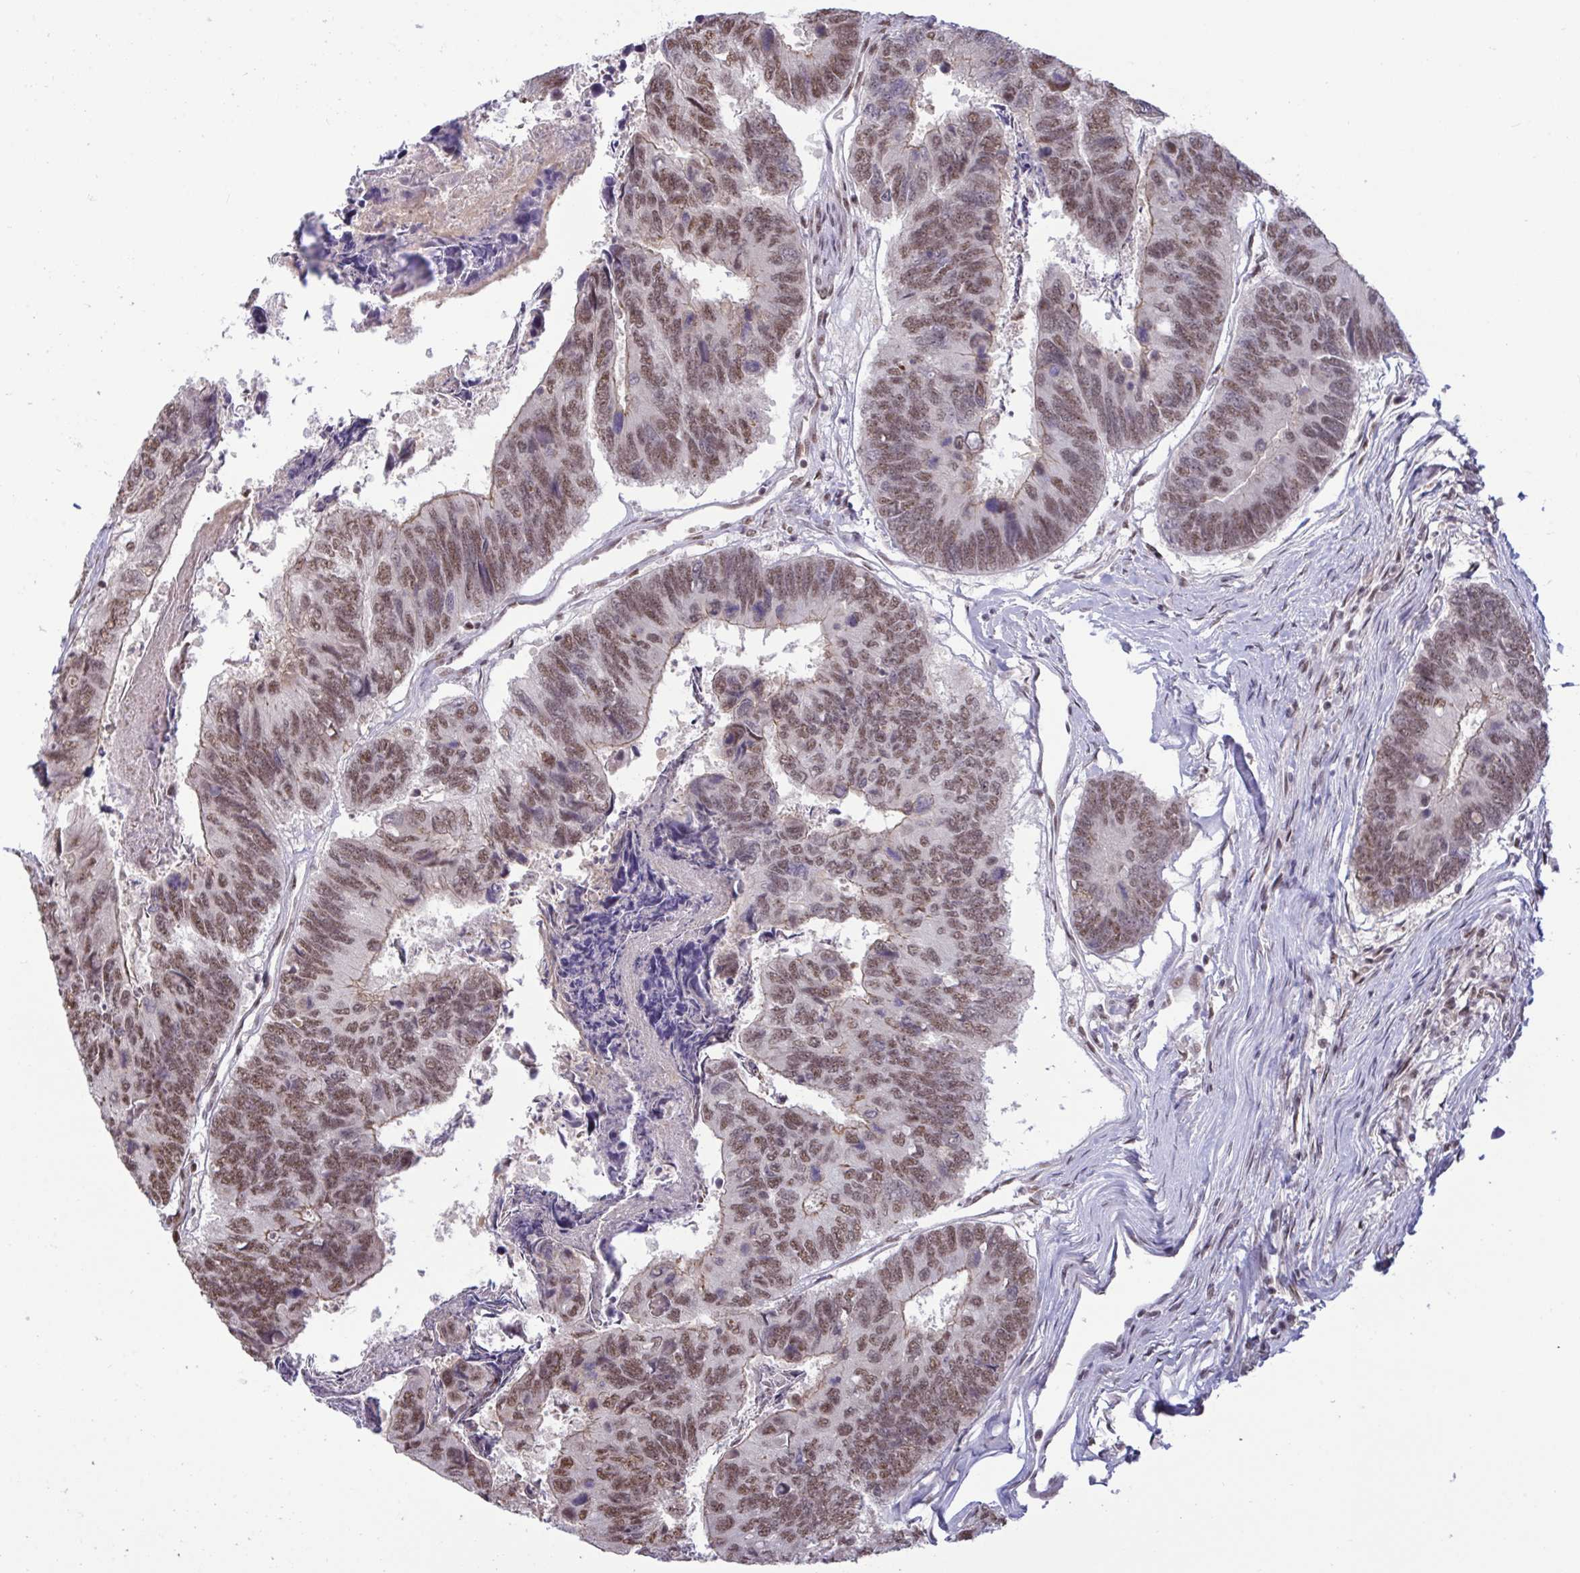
{"staining": {"intensity": "moderate", "quantity": ">75%", "location": "cytoplasmic/membranous,nuclear"}, "tissue": "colorectal cancer", "cell_type": "Tumor cells", "image_type": "cancer", "snomed": [{"axis": "morphology", "description": "Adenocarcinoma, NOS"}, {"axis": "topography", "description": "Colon"}], "caption": "Brown immunohistochemical staining in human colorectal cancer shows moderate cytoplasmic/membranous and nuclear staining in approximately >75% of tumor cells.", "gene": "PUF60", "patient": {"sex": "female", "age": 67}}